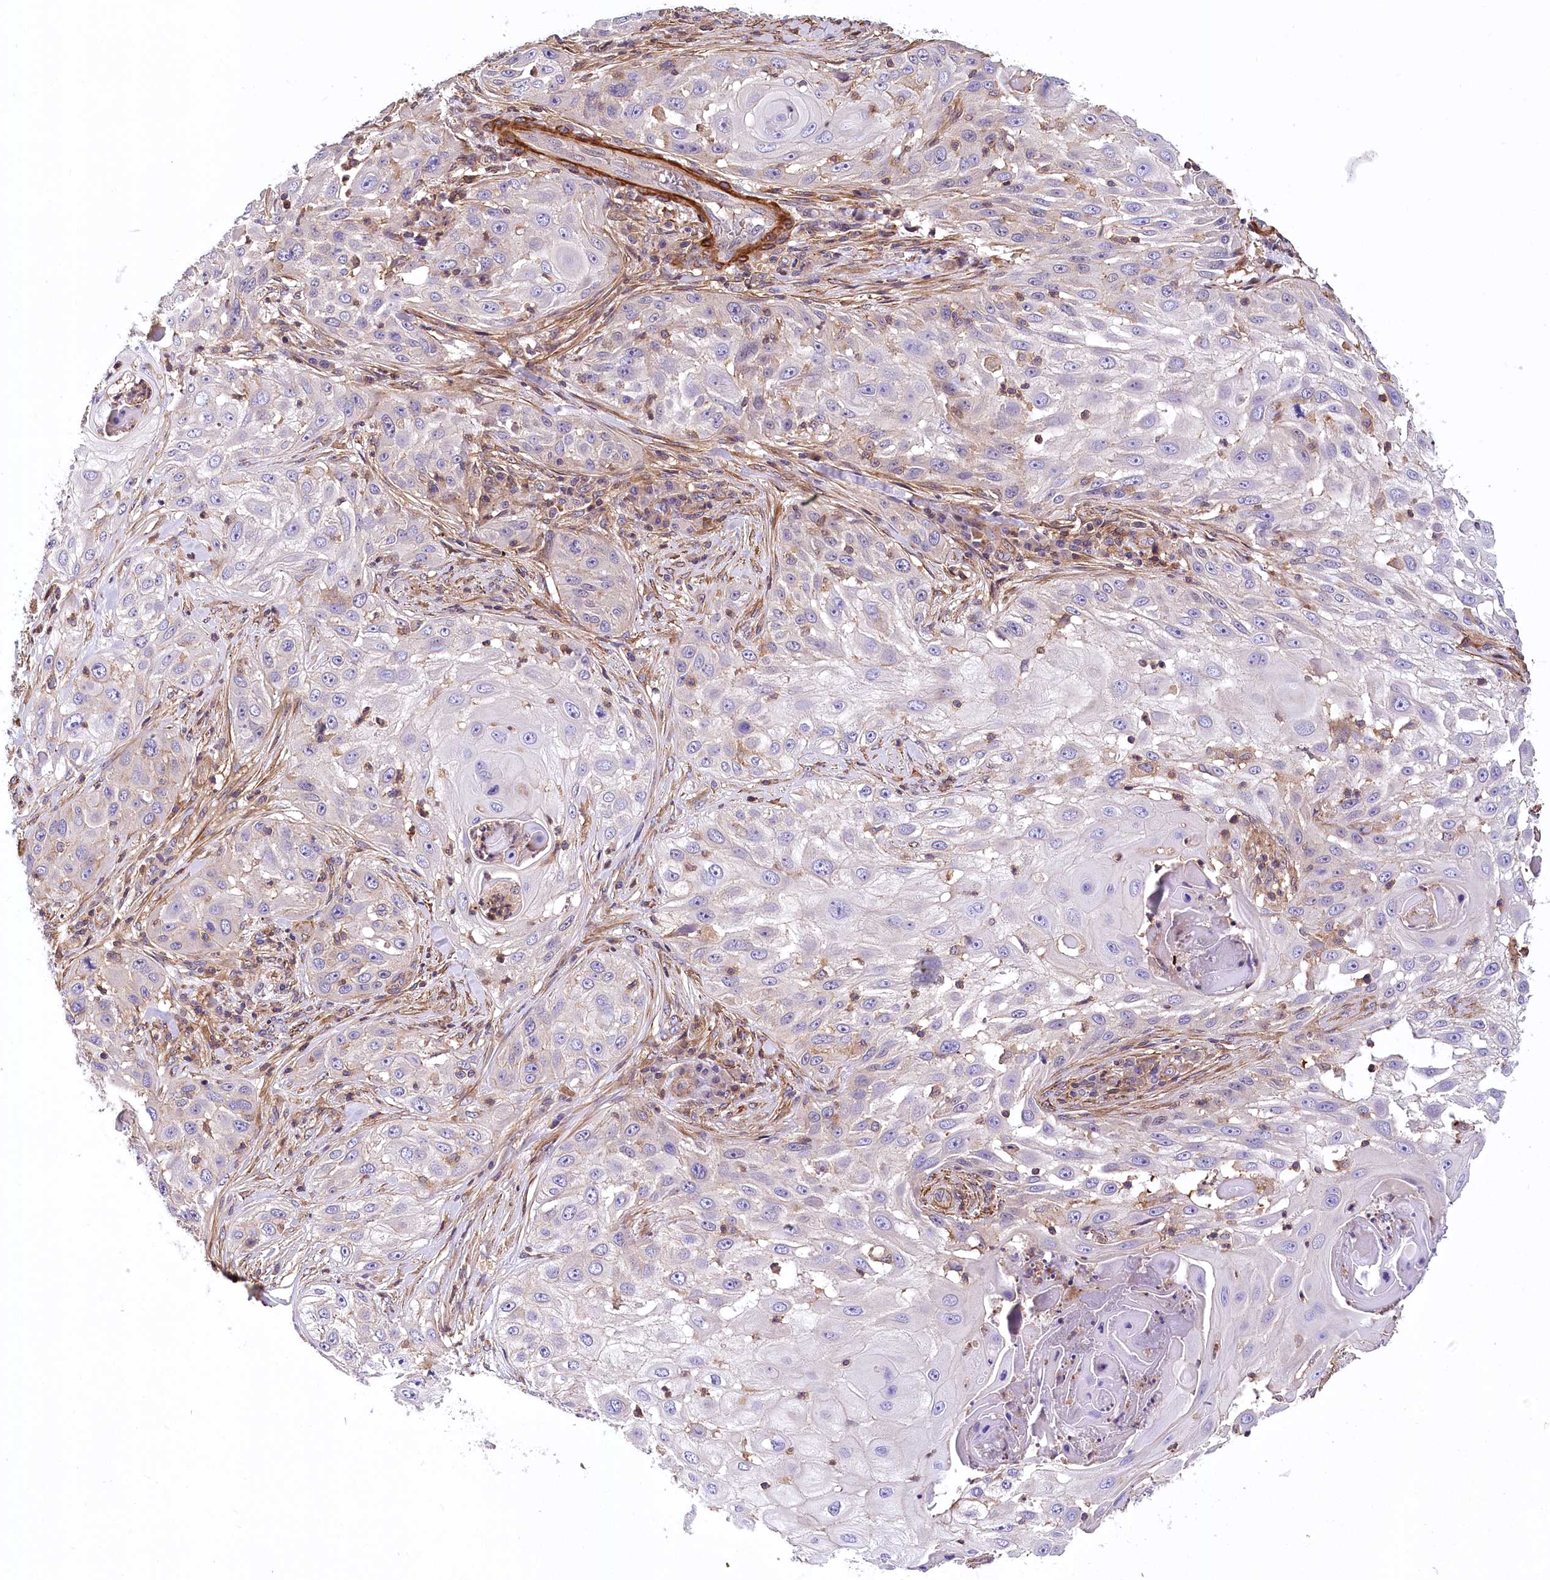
{"staining": {"intensity": "negative", "quantity": "none", "location": "none"}, "tissue": "skin cancer", "cell_type": "Tumor cells", "image_type": "cancer", "snomed": [{"axis": "morphology", "description": "Squamous cell carcinoma, NOS"}, {"axis": "topography", "description": "Skin"}], "caption": "The micrograph exhibits no staining of tumor cells in squamous cell carcinoma (skin).", "gene": "DPP3", "patient": {"sex": "female", "age": 44}}